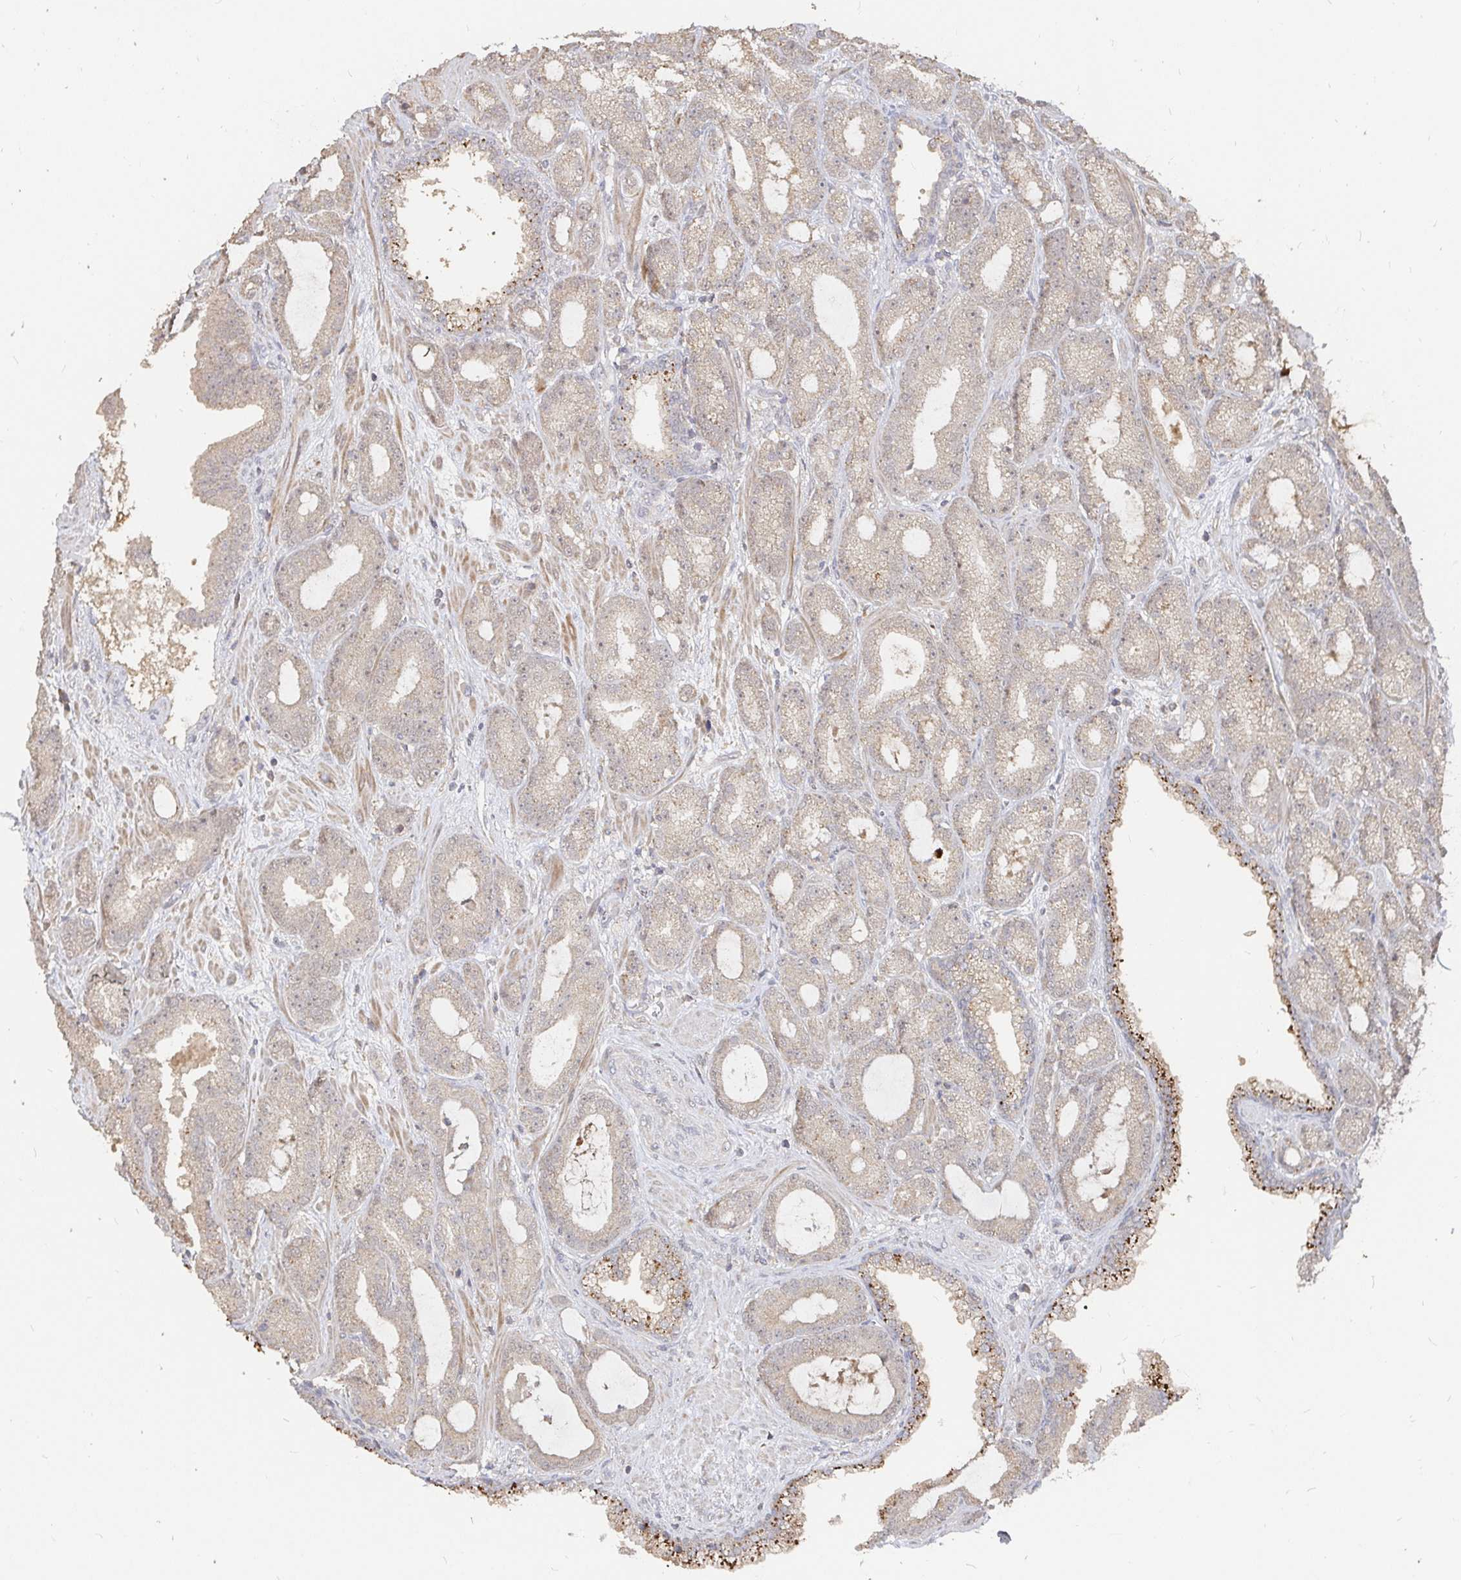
{"staining": {"intensity": "weak", "quantity": ">75%", "location": "cytoplasmic/membranous"}, "tissue": "prostate cancer", "cell_type": "Tumor cells", "image_type": "cancer", "snomed": [{"axis": "morphology", "description": "Adenocarcinoma, High grade"}, {"axis": "topography", "description": "Prostate"}], "caption": "High-magnification brightfield microscopy of prostate adenocarcinoma (high-grade) stained with DAB (brown) and counterstained with hematoxylin (blue). tumor cells exhibit weak cytoplasmic/membranous expression is present in about>75% of cells. Using DAB (3,3'-diaminobenzidine) (brown) and hematoxylin (blue) stains, captured at high magnification using brightfield microscopy.", "gene": "LRP5", "patient": {"sex": "male", "age": 65}}